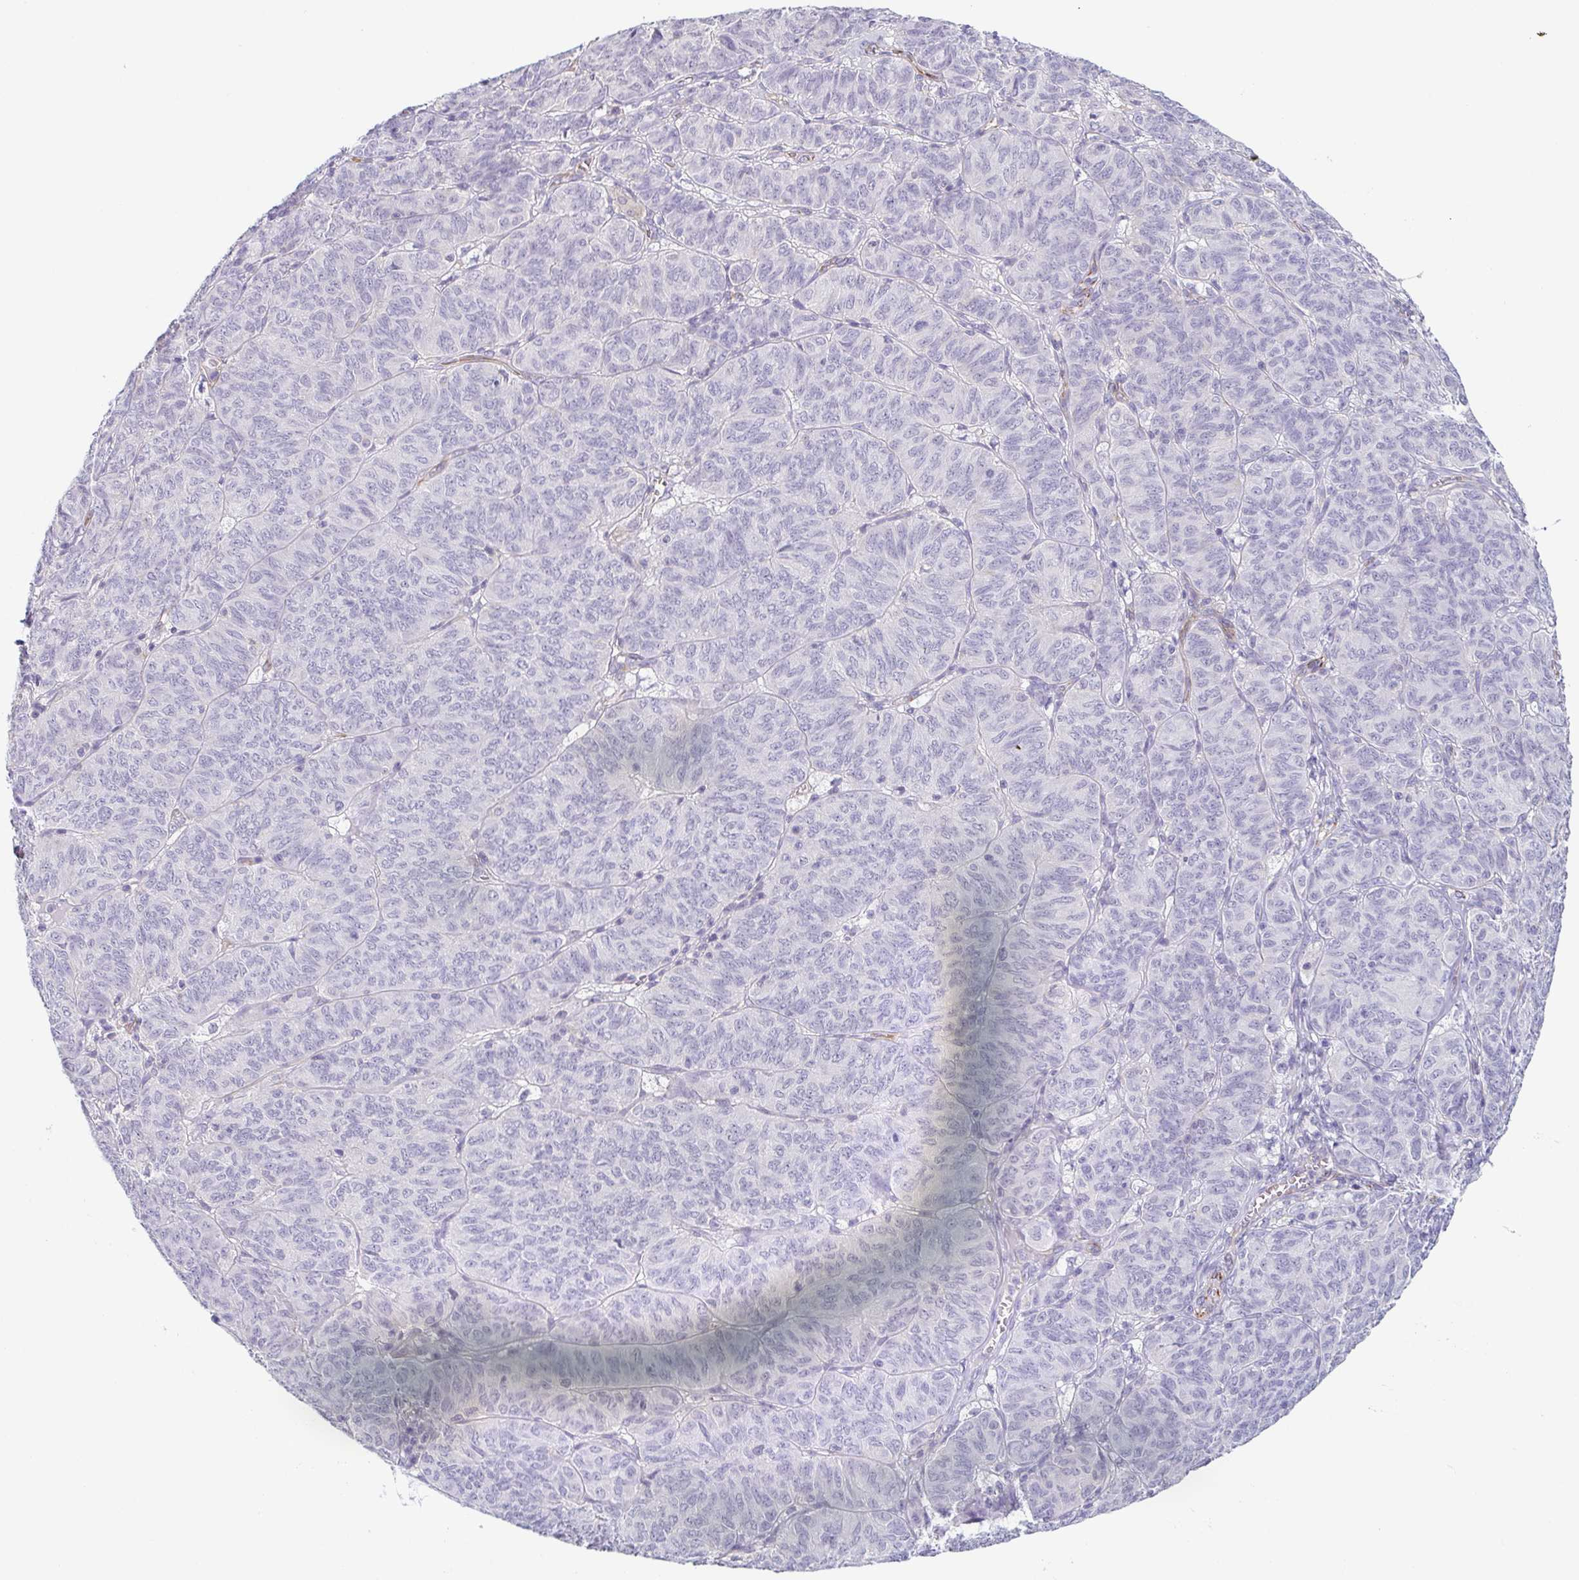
{"staining": {"intensity": "negative", "quantity": "none", "location": "none"}, "tissue": "ovarian cancer", "cell_type": "Tumor cells", "image_type": "cancer", "snomed": [{"axis": "morphology", "description": "Carcinoma, endometroid"}, {"axis": "topography", "description": "Ovary"}], "caption": "Tumor cells show no significant protein expression in ovarian cancer (endometroid carcinoma). (Brightfield microscopy of DAB IHC at high magnification).", "gene": "COL17A1", "patient": {"sex": "female", "age": 80}}